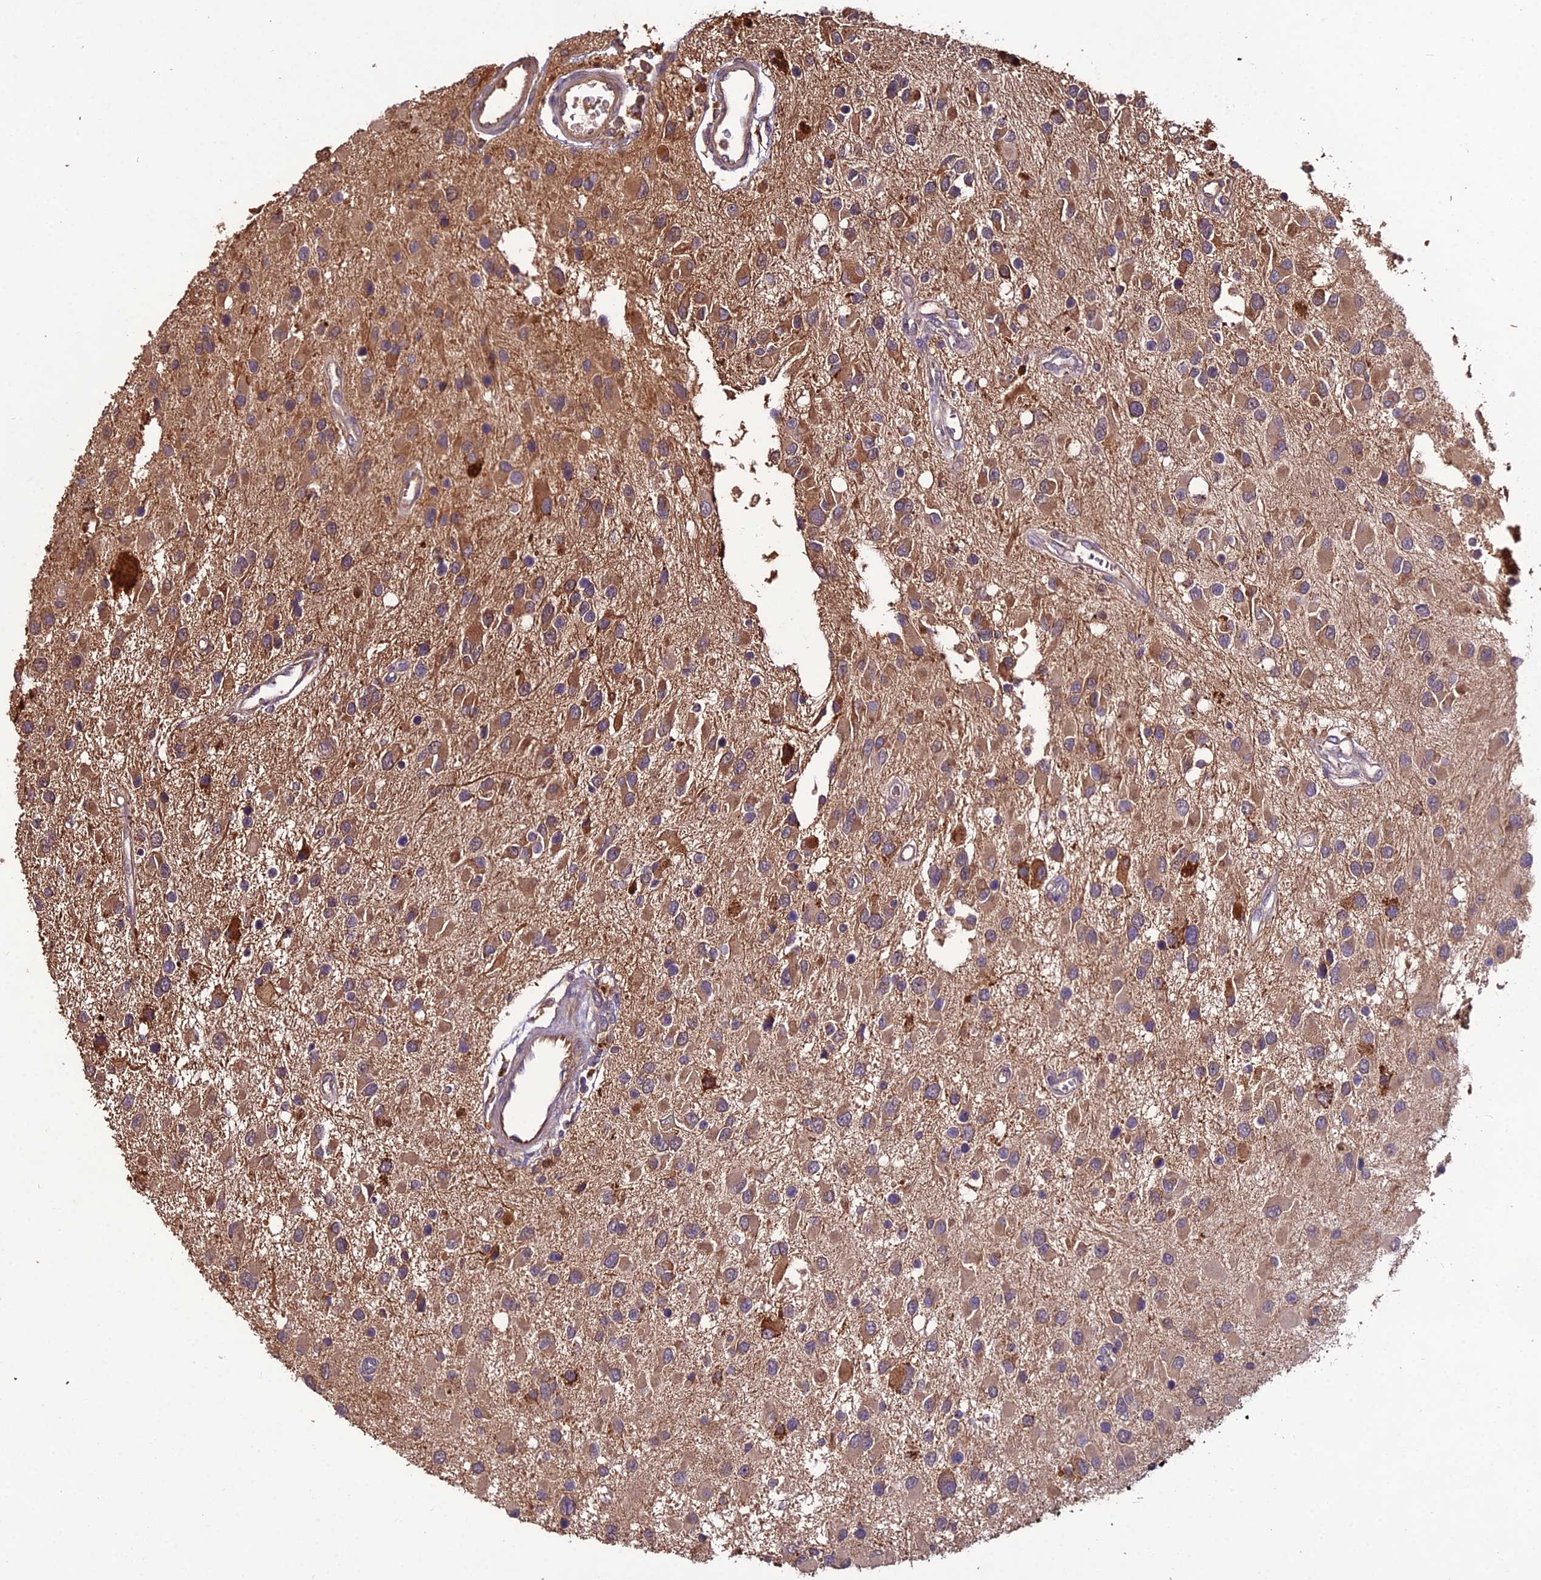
{"staining": {"intensity": "moderate", "quantity": ">75%", "location": "cytoplasmic/membranous"}, "tissue": "glioma", "cell_type": "Tumor cells", "image_type": "cancer", "snomed": [{"axis": "morphology", "description": "Glioma, malignant, High grade"}, {"axis": "topography", "description": "Brain"}], "caption": "About >75% of tumor cells in human glioma reveal moderate cytoplasmic/membranous protein expression as visualized by brown immunohistochemical staining.", "gene": "KCTD16", "patient": {"sex": "male", "age": 53}}